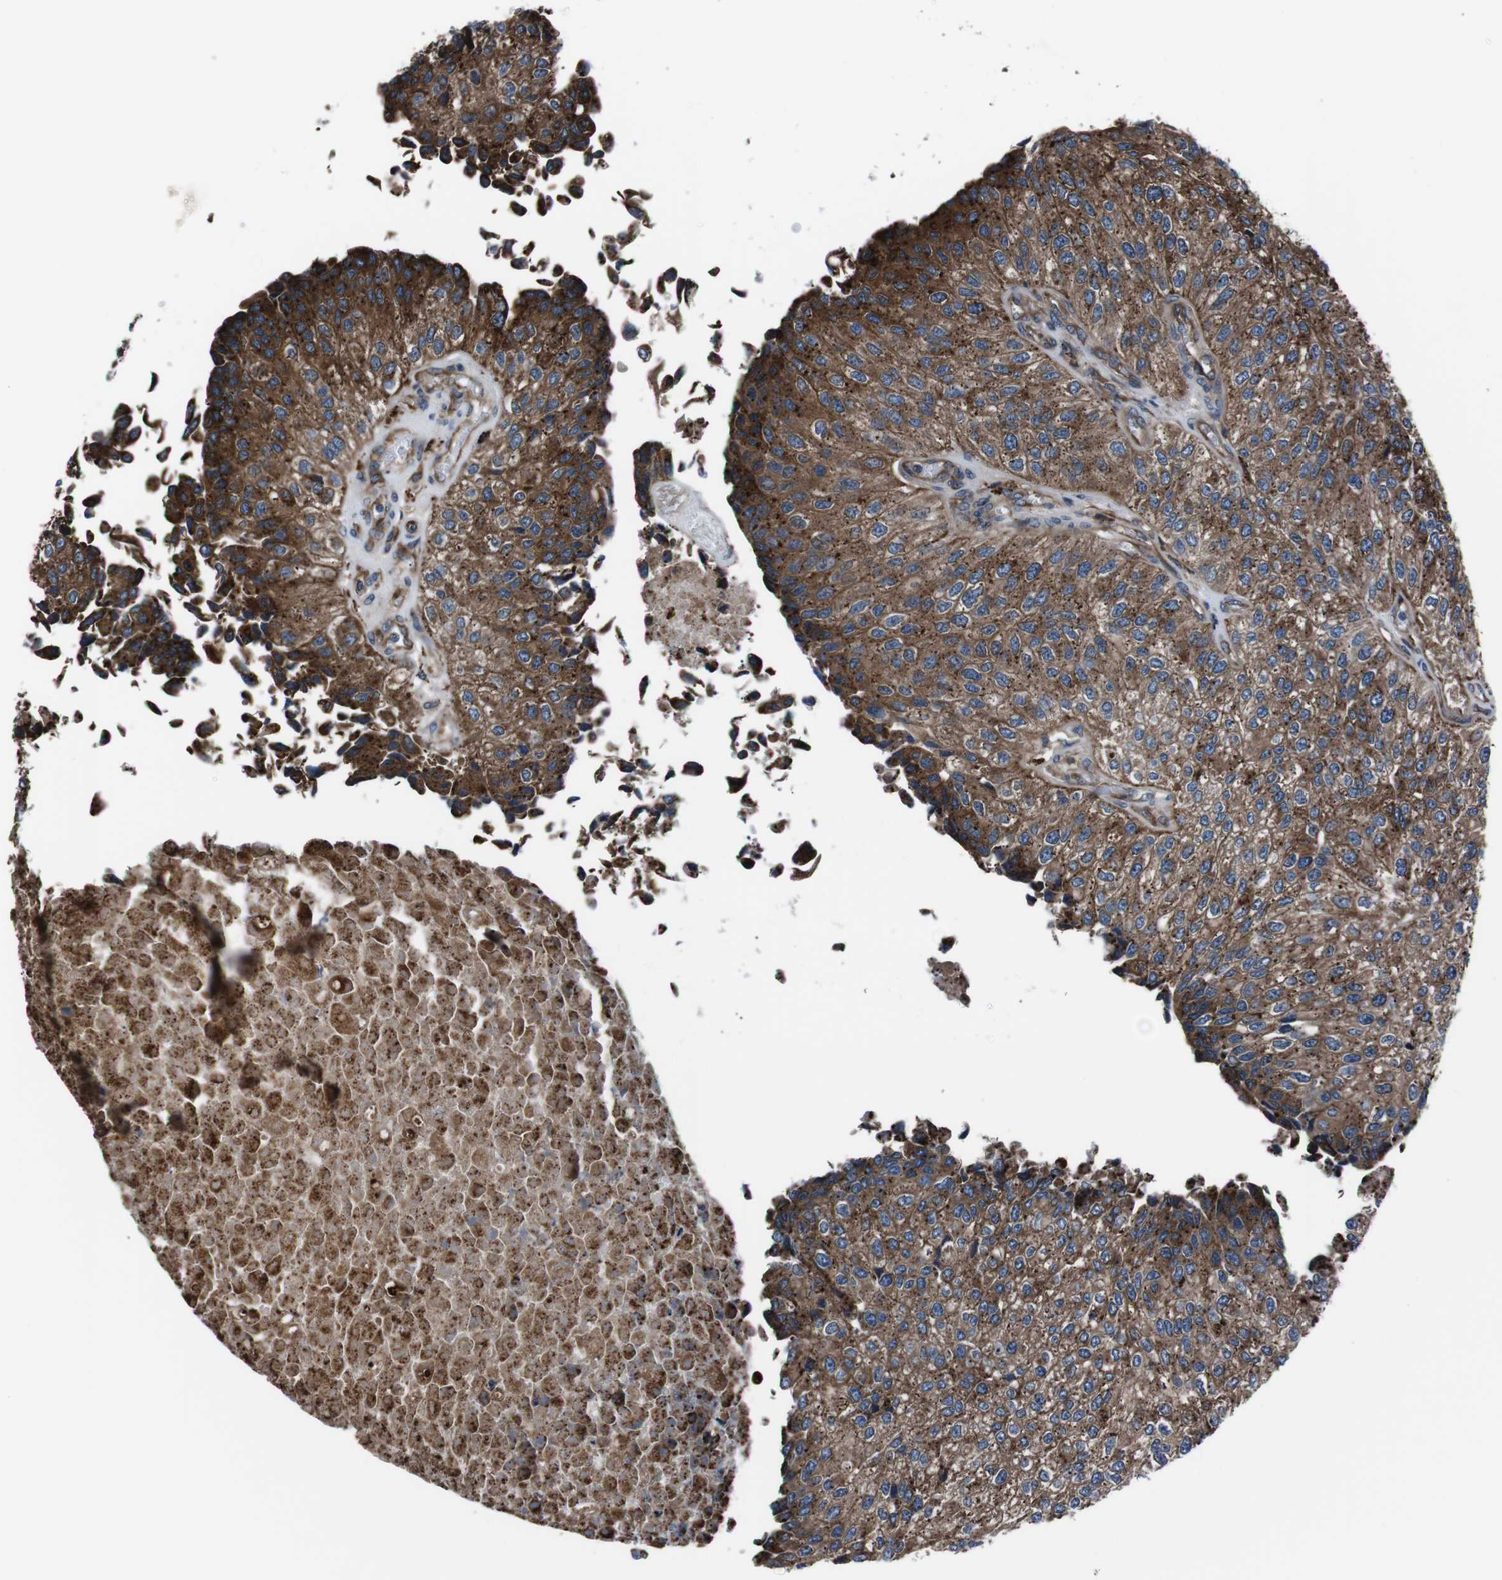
{"staining": {"intensity": "strong", "quantity": ">75%", "location": "cytoplasmic/membranous"}, "tissue": "urothelial cancer", "cell_type": "Tumor cells", "image_type": "cancer", "snomed": [{"axis": "morphology", "description": "Urothelial carcinoma, High grade"}, {"axis": "topography", "description": "Kidney"}, {"axis": "topography", "description": "Urinary bladder"}], "caption": "IHC (DAB (3,3'-diaminobenzidine)) staining of human urothelial carcinoma (high-grade) exhibits strong cytoplasmic/membranous protein positivity in about >75% of tumor cells.", "gene": "EIF4A2", "patient": {"sex": "male", "age": 77}}